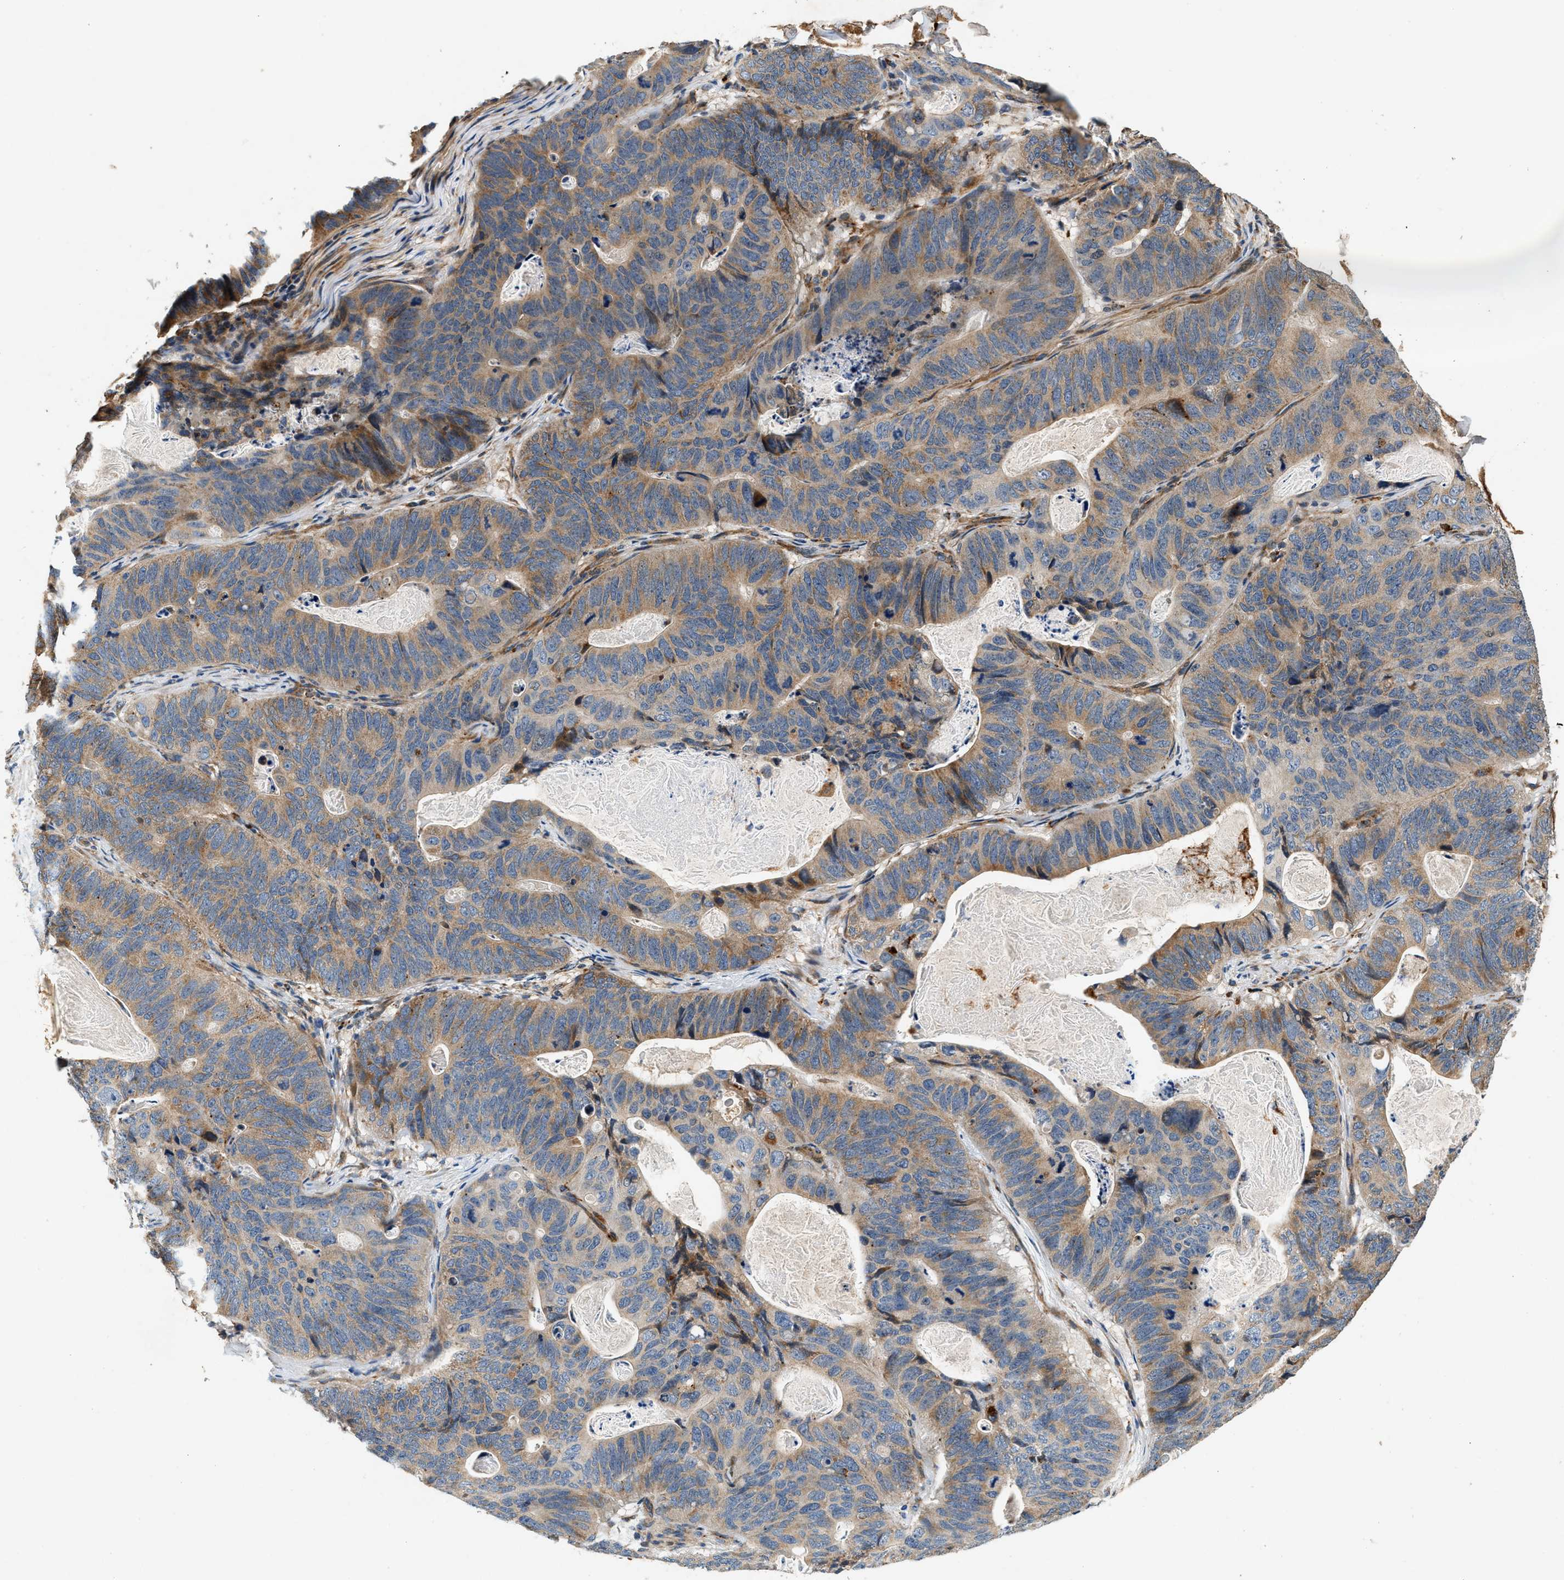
{"staining": {"intensity": "weak", "quantity": ">75%", "location": "cytoplasmic/membranous"}, "tissue": "stomach cancer", "cell_type": "Tumor cells", "image_type": "cancer", "snomed": [{"axis": "morphology", "description": "Normal tissue, NOS"}, {"axis": "morphology", "description": "Adenocarcinoma, NOS"}, {"axis": "topography", "description": "Stomach"}], "caption": "A micrograph of stomach cancer (adenocarcinoma) stained for a protein demonstrates weak cytoplasmic/membranous brown staining in tumor cells. The protein is stained brown, and the nuclei are stained in blue (DAB IHC with brightfield microscopy, high magnification).", "gene": "DUSP10", "patient": {"sex": "female", "age": 89}}